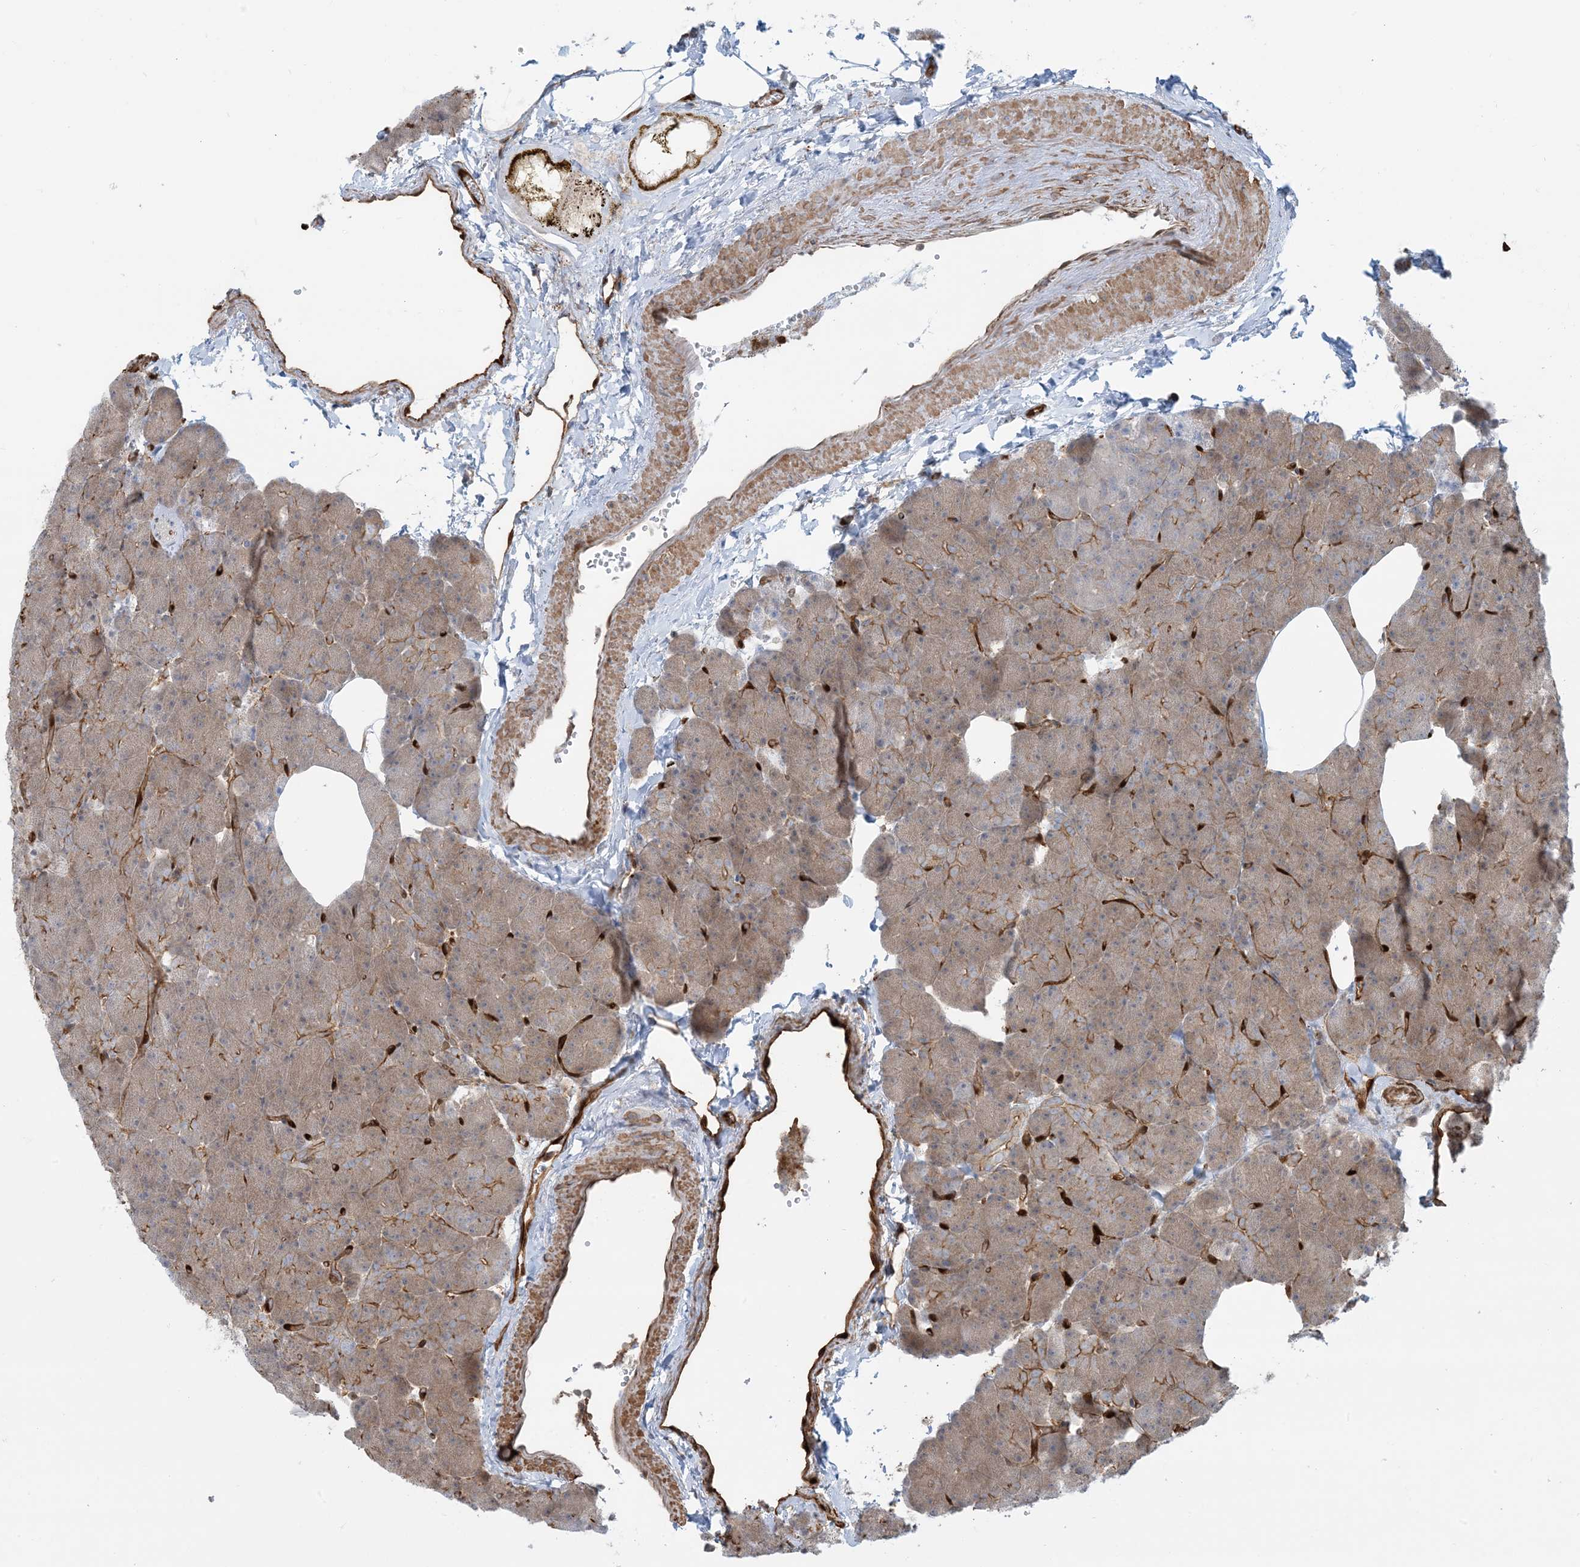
{"staining": {"intensity": "moderate", "quantity": "25%-75%", "location": "cytoplasmic/membranous"}, "tissue": "pancreas", "cell_type": "Exocrine glandular cells", "image_type": "normal", "snomed": [{"axis": "morphology", "description": "Normal tissue, NOS"}, {"axis": "morphology", "description": "Carcinoid, malignant, NOS"}, {"axis": "topography", "description": "Pancreas"}], "caption": "A photomicrograph of pancreas stained for a protein reveals moderate cytoplasmic/membranous brown staining in exocrine glandular cells.", "gene": "PPM1F", "patient": {"sex": "female", "age": 35}}